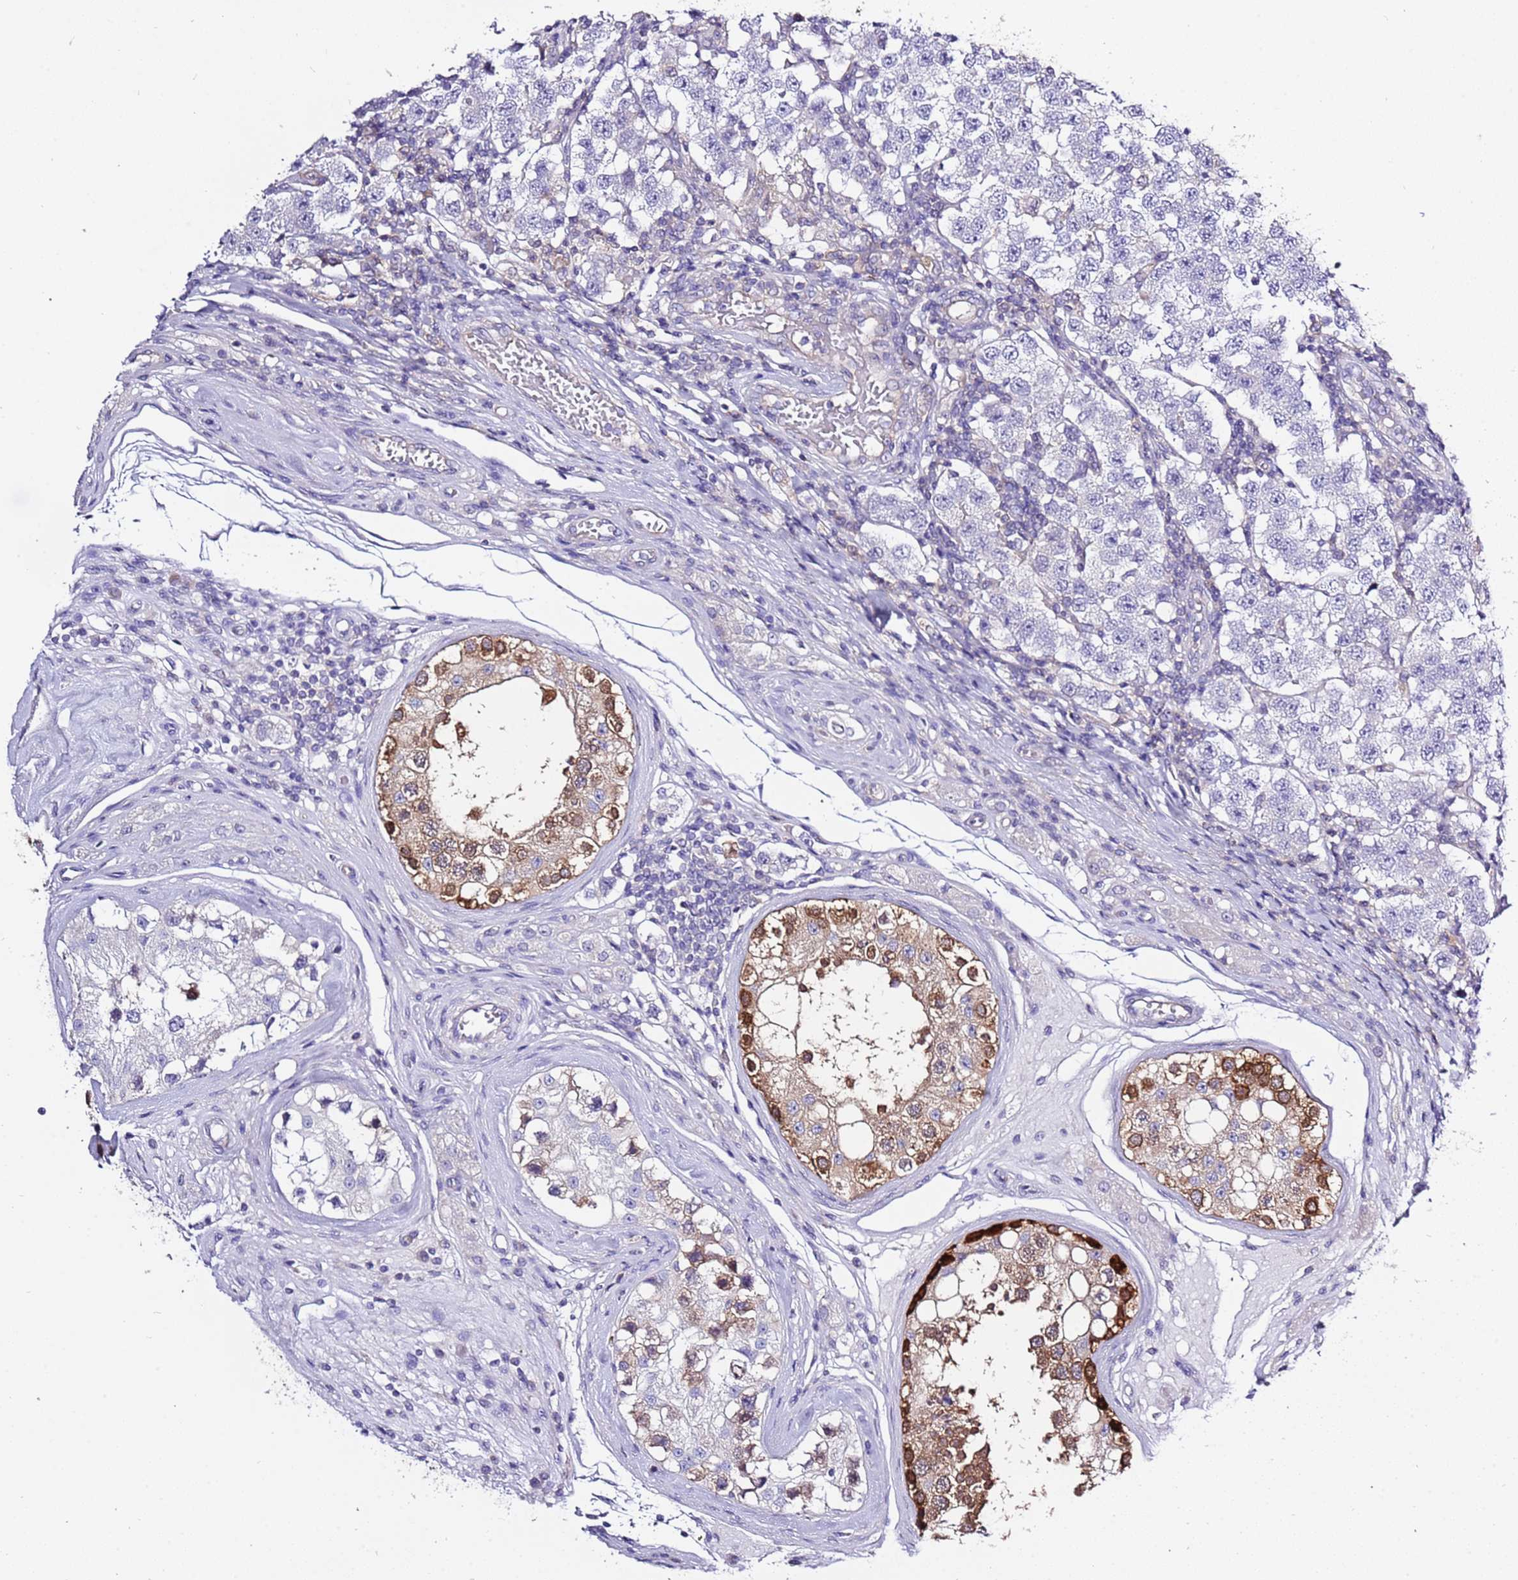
{"staining": {"intensity": "negative", "quantity": "none", "location": "none"}, "tissue": "testis cancer", "cell_type": "Tumor cells", "image_type": "cancer", "snomed": [{"axis": "morphology", "description": "Seminoma, NOS"}, {"axis": "topography", "description": "Testis"}], "caption": "Tumor cells show no significant expression in testis seminoma. (DAB (3,3'-diaminobenzidine) IHC, high magnification).", "gene": "STIP1", "patient": {"sex": "male", "age": 34}}